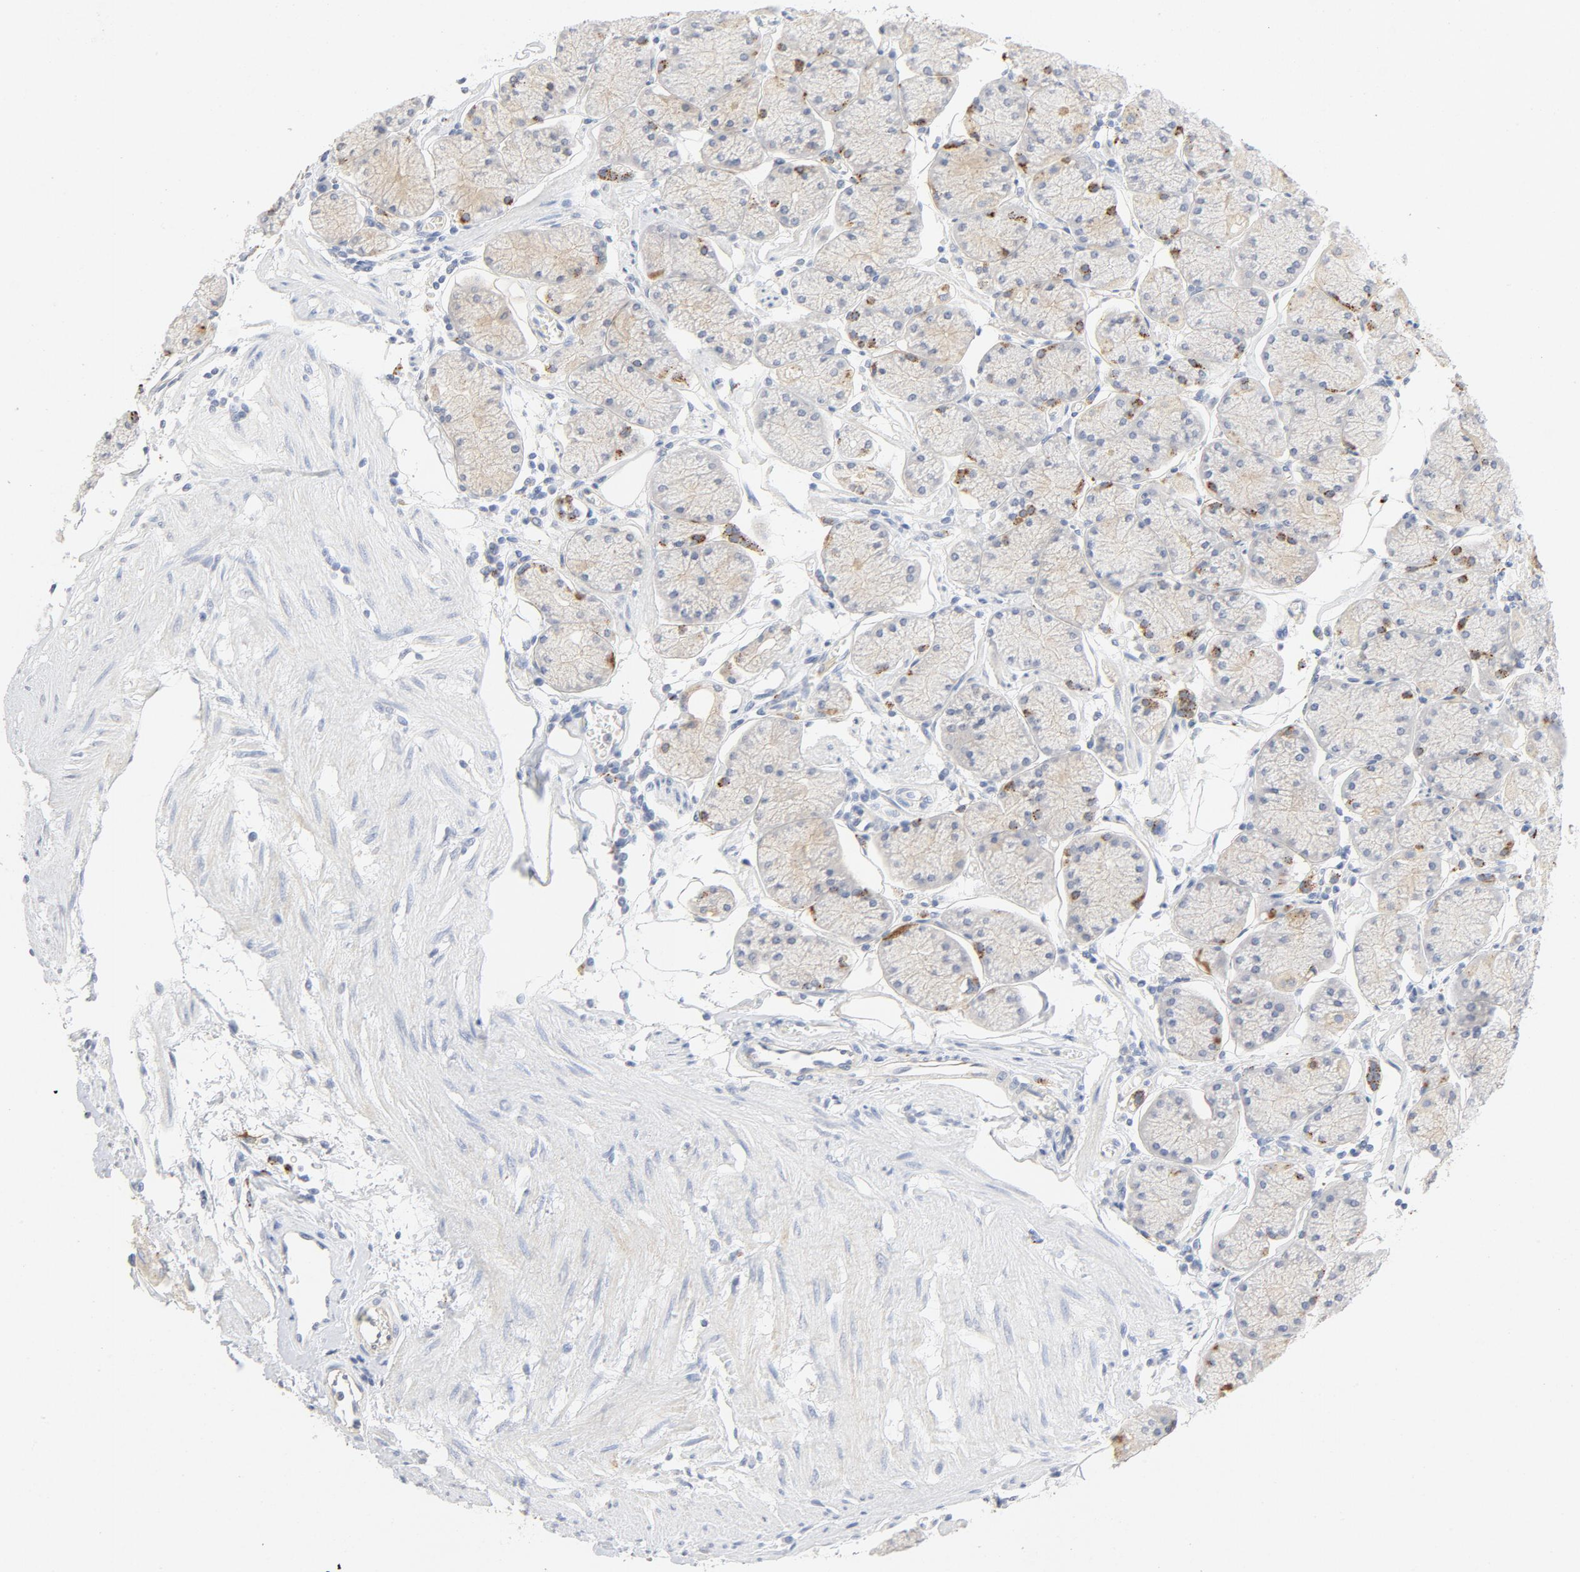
{"staining": {"intensity": "weak", "quantity": "25%-75%", "location": "cytoplasmic/membranous"}, "tissue": "stomach", "cell_type": "Glandular cells", "image_type": "normal", "snomed": [{"axis": "morphology", "description": "Normal tissue, NOS"}, {"axis": "topography", "description": "Stomach, upper"}, {"axis": "topography", "description": "Stomach"}], "caption": "IHC (DAB (3,3'-diaminobenzidine)) staining of unremarkable stomach reveals weak cytoplasmic/membranous protein staining in approximately 25%-75% of glandular cells.", "gene": "MAGEB17", "patient": {"sex": "male", "age": 76}}